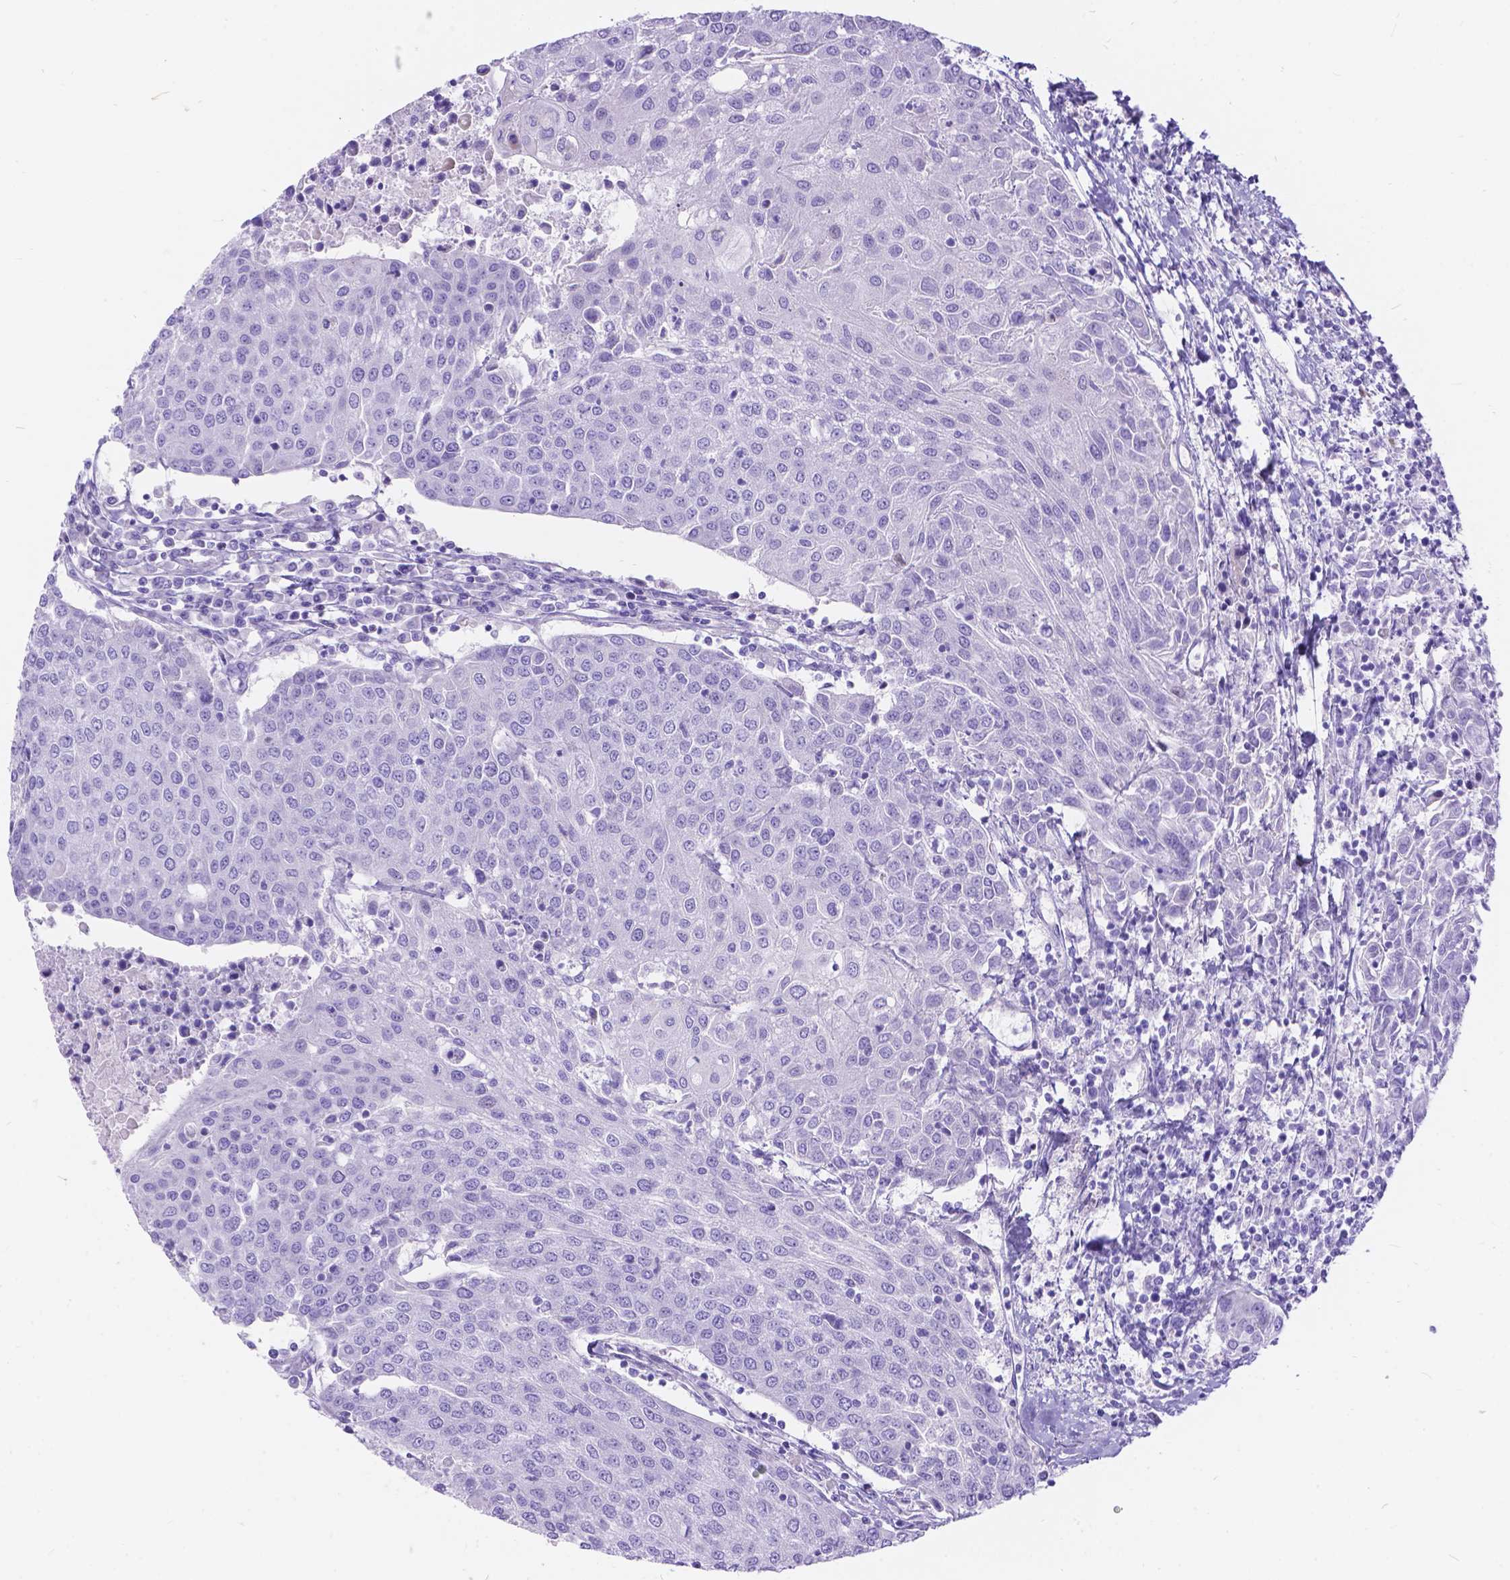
{"staining": {"intensity": "negative", "quantity": "none", "location": "none"}, "tissue": "urothelial cancer", "cell_type": "Tumor cells", "image_type": "cancer", "snomed": [{"axis": "morphology", "description": "Urothelial carcinoma, High grade"}, {"axis": "topography", "description": "Urinary bladder"}], "caption": "Photomicrograph shows no protein expression in tumor cells of urothelial carcinoma (high-grade) tissue.", "gene": "KLHL10", "patient": {"sex": "female", "age": 85}}